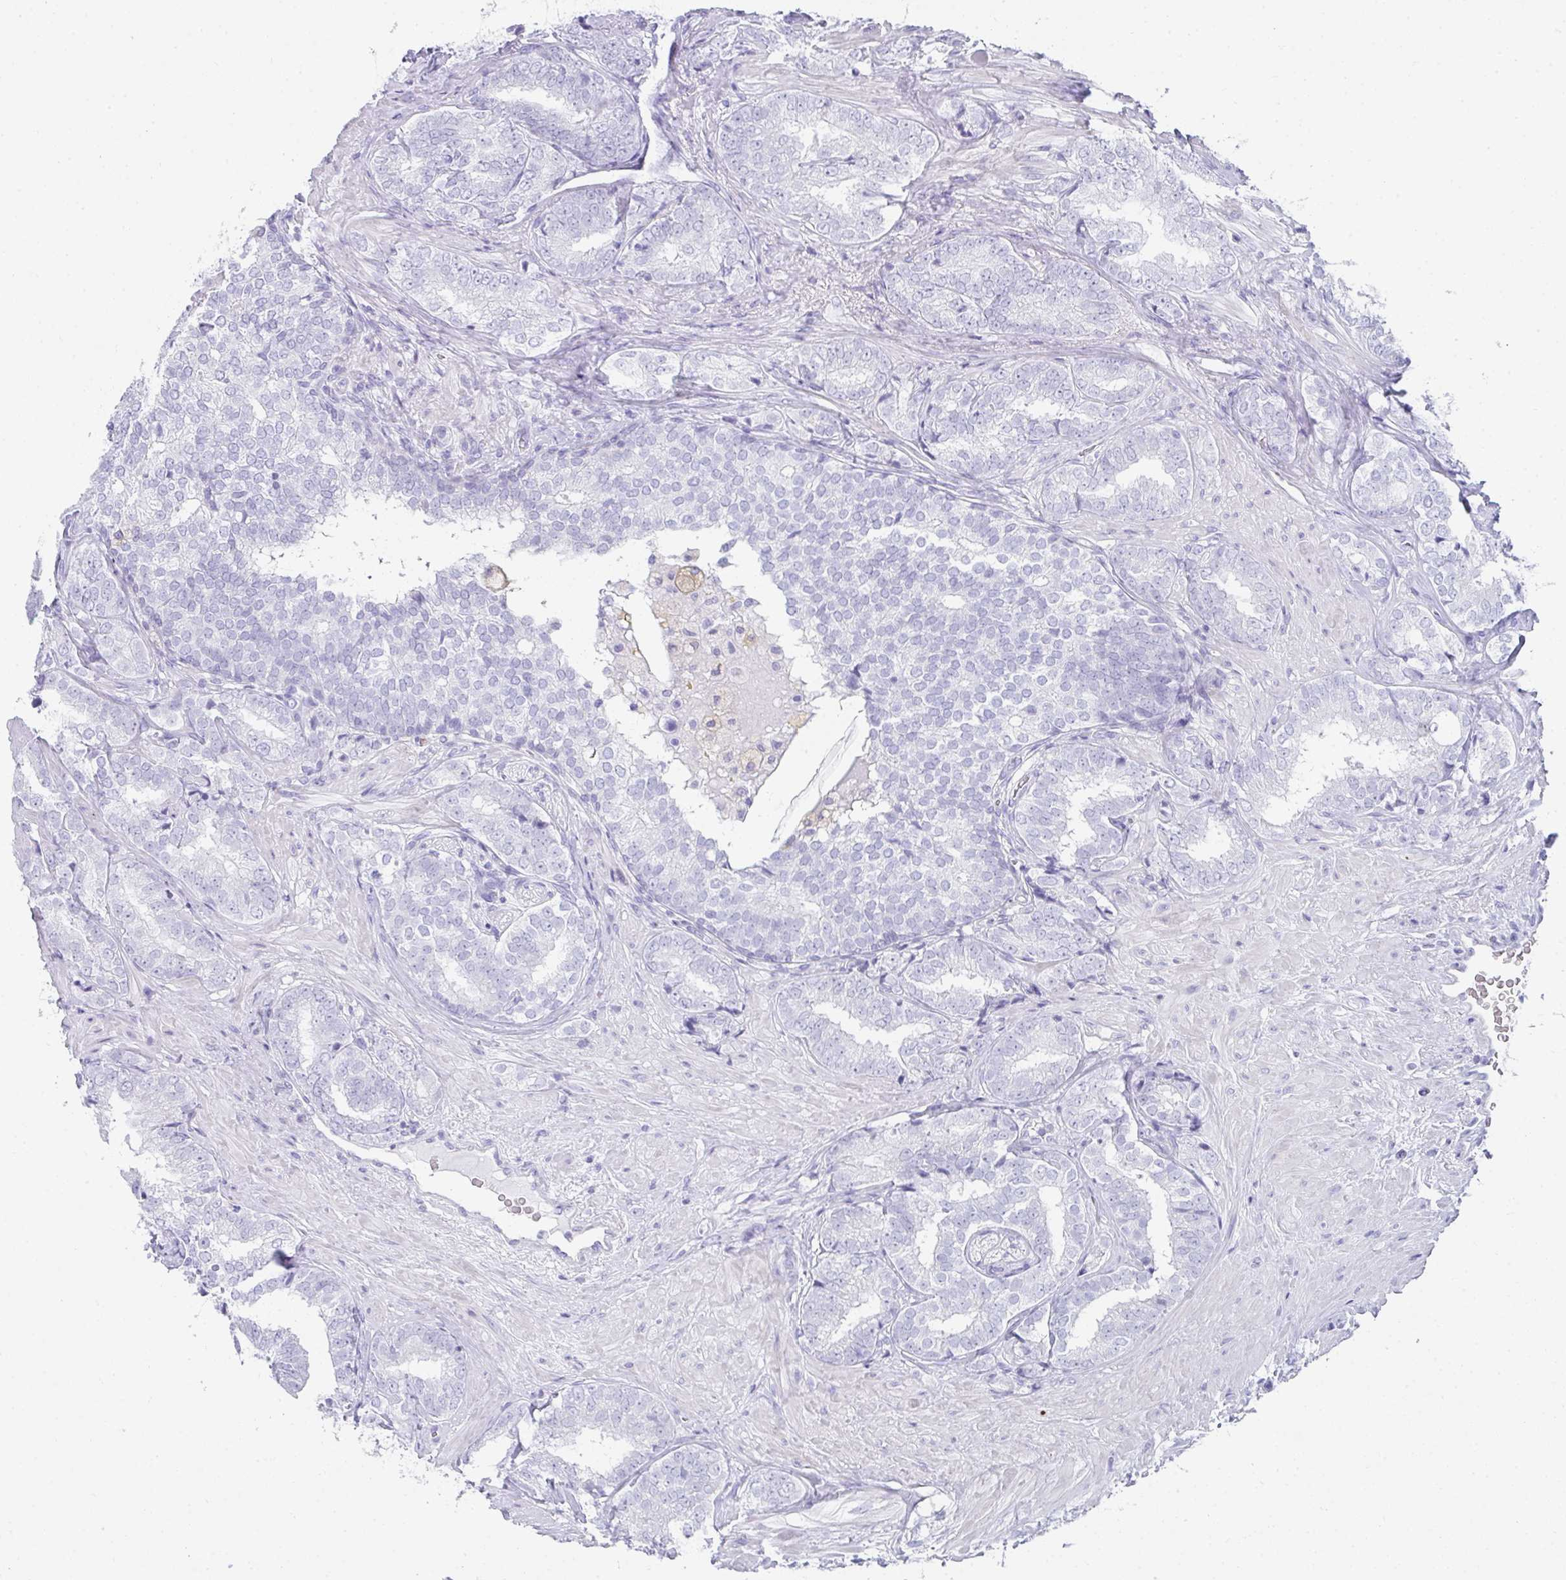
{"staining": {"intensity": "negative", "quantity": "none", "location": "none"}, "tissue": "prostate cancer", "cell_type": "Tumor cells", "image_type": "cancer", "snomed": [{"axis": "morphology", "description": "Adenocarcinoma, High grade"}, {"axis": "topography", "description": "Prostate"}], "caption": "This is a photomicrograph of immunohistochemistry staining of adenocarcinoma (high-grade) (prostate), which shows no positivity in tumor cells.", "gene": "RLF", "patient": {"sex": "male", "age": 72}}